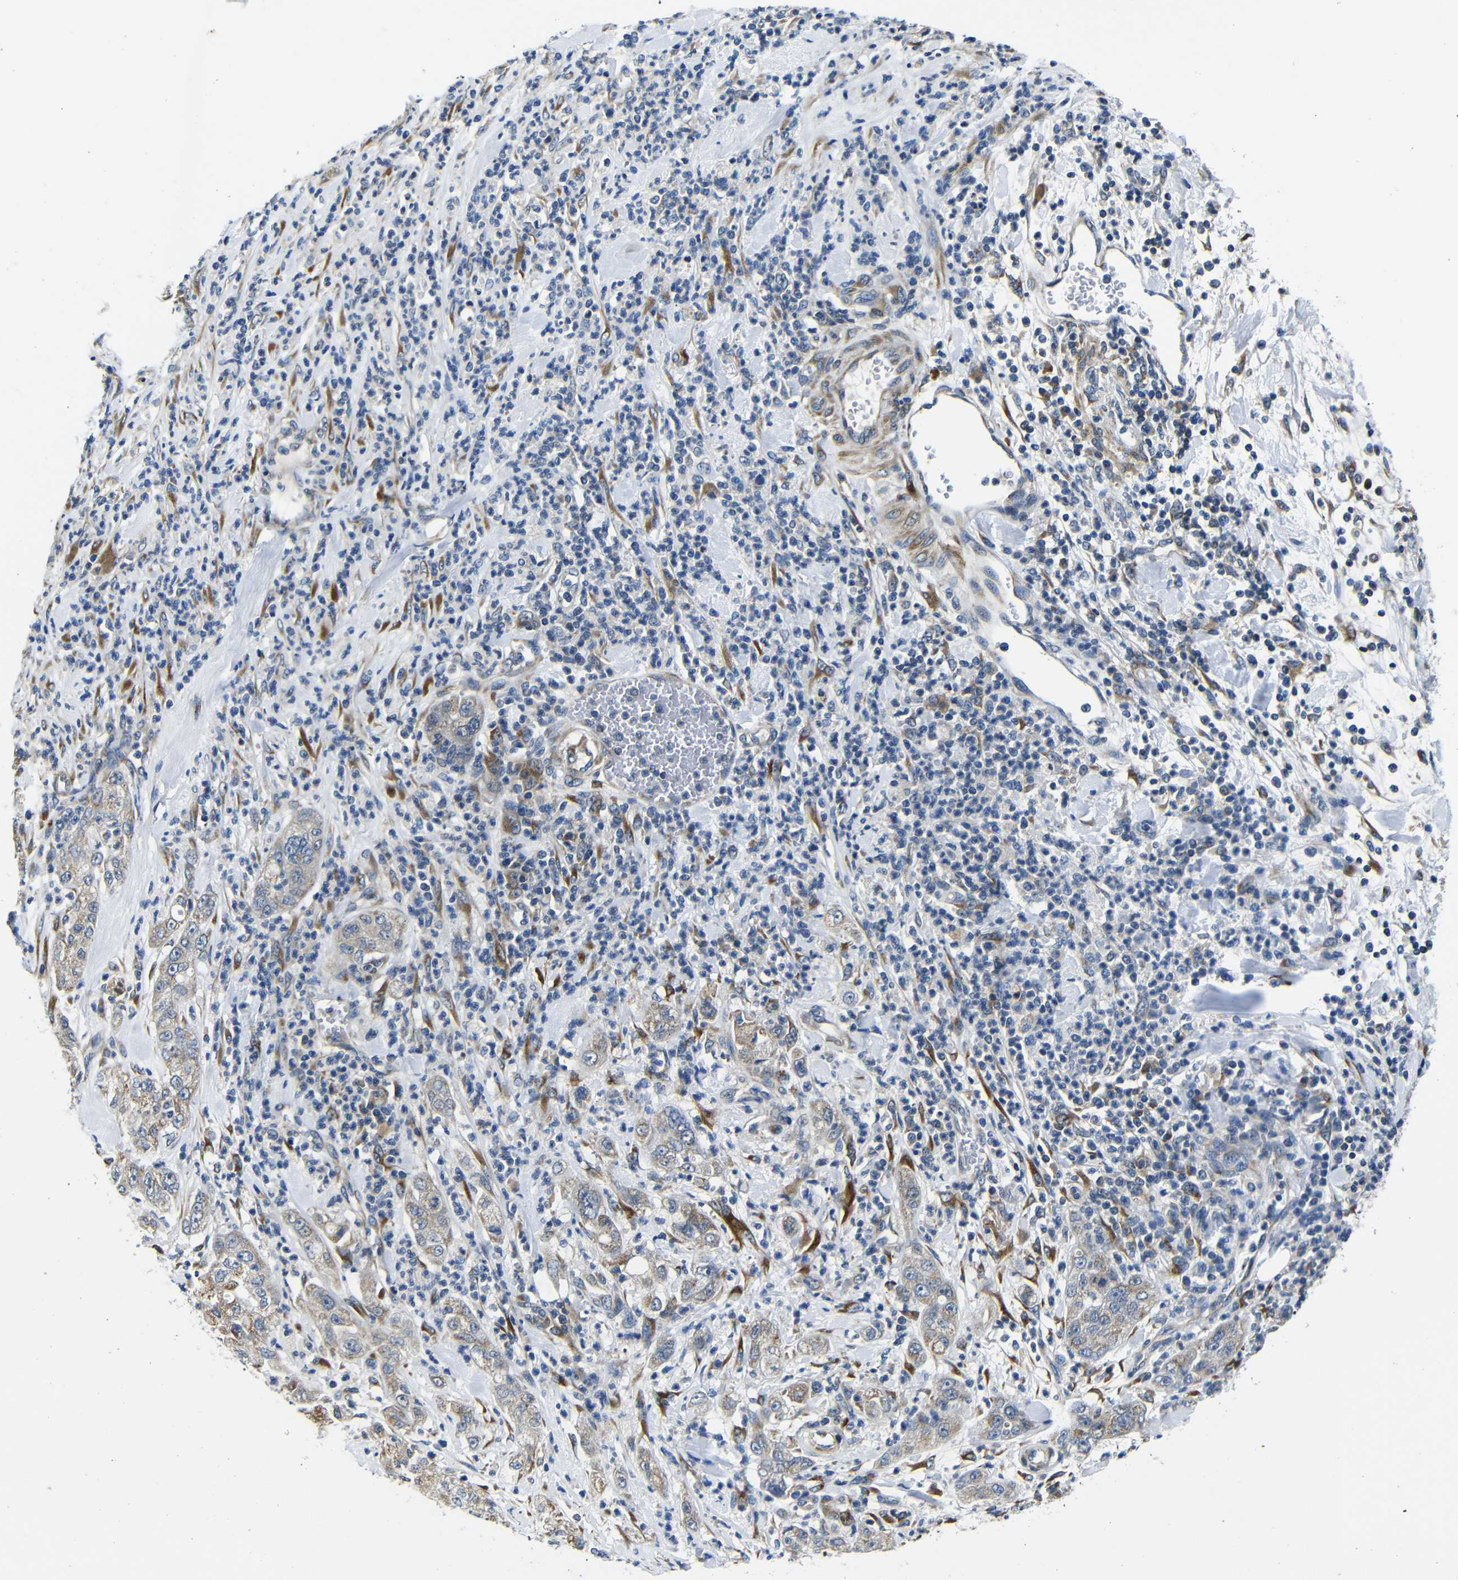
{"staining": {"intensity": "weak", "quantity": ">75%", "location": "cytoplasmic/membranous"}, "tissue": "pancreatic cancer", "cell_type": "Tumor cells", "image_type": "cancer", "snomed": [{"axis": "morphology", "description": "Adenocarcinoma, NOS"}, {"axis": "topography", "description": "Pancreas"}], "caption": "Brown immunohistochemical staining in pancreatic cancer (adenocarcinoma) displays weak cytoplasmic/membranous expression in approximately >75% of tumor cells. Nuclei are stained in blue.", "gene": "FKBP14", "patient": {"sex": "female", "age": 78}}